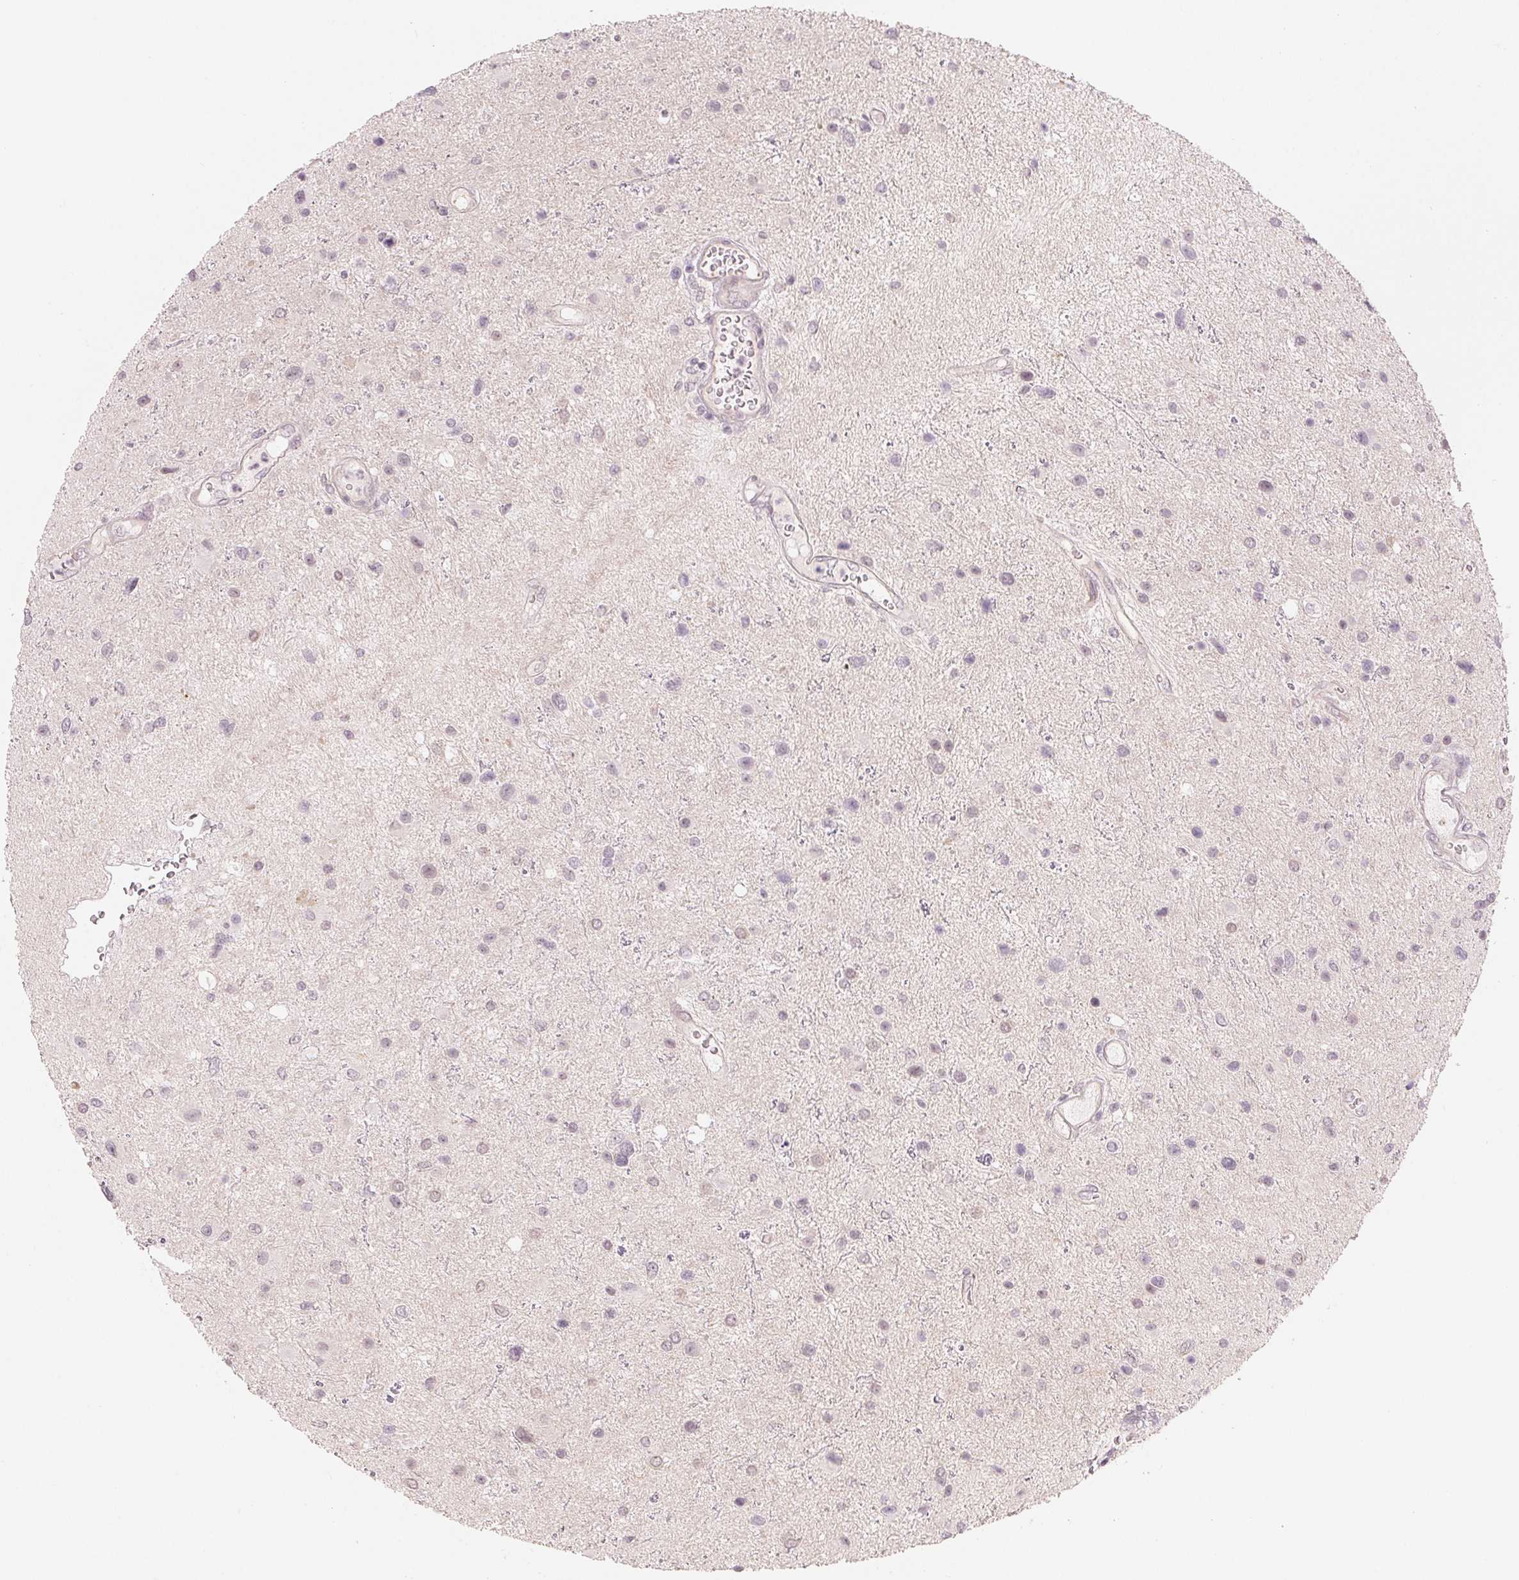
{"staining": {"intensity": "negative", "quantity": "none", "location": "none"}, "tissue": "glioma", "cell_type": "Tumor cells", "image_type": "cancer", "snomed": [{"axis": "morphology", "description": "Glioma, malignant, Low grade"}, {"axis": "topography", "description": "Brain"}], "caption": "The micrograph reveals no staining of tumor cells in glioma.", "gene": "DENND2C", "patient": {"sex": "female", "age": 32}}